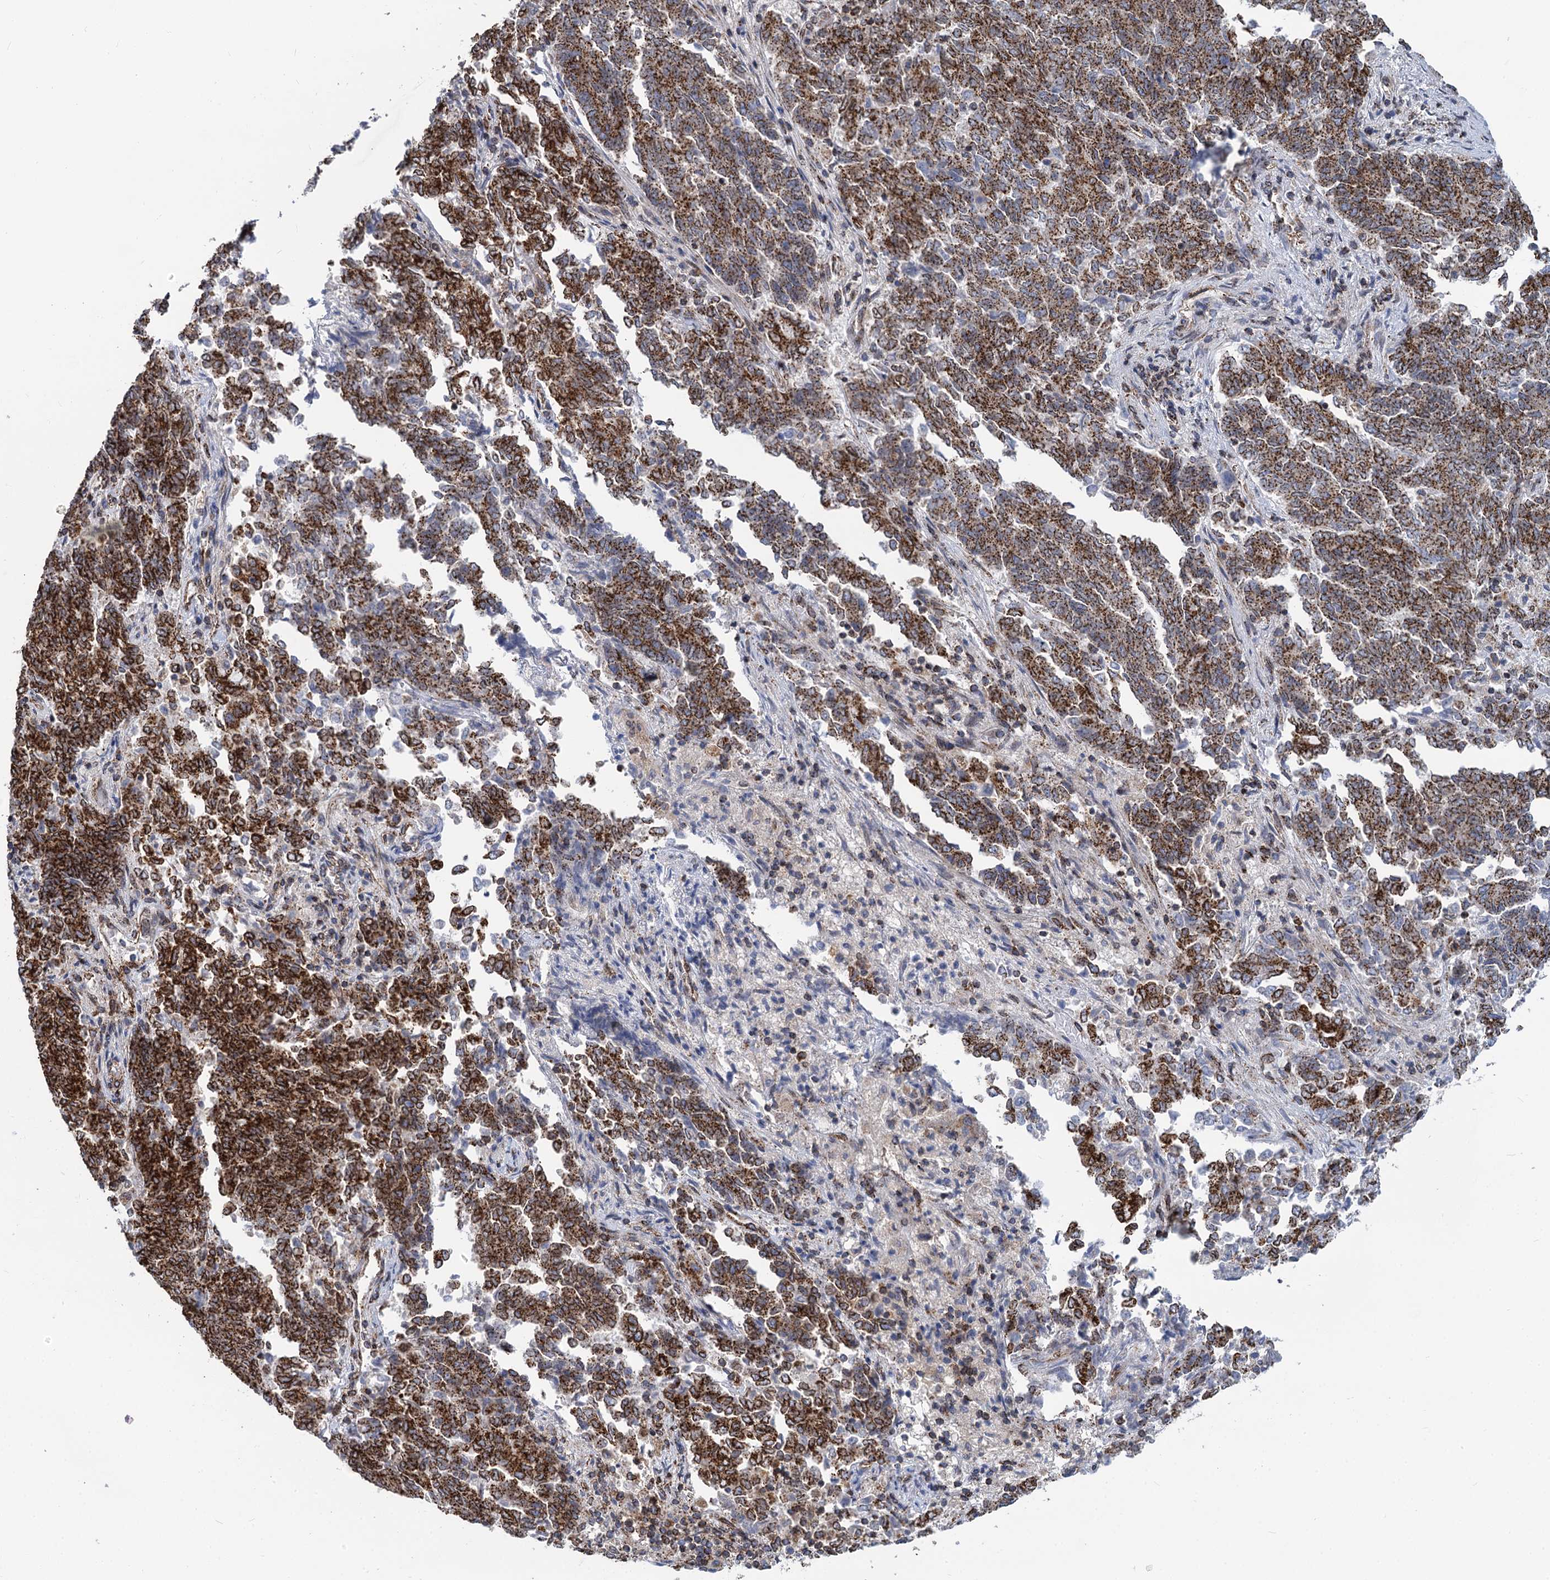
{"staining": {"intensity": "strong", "quantity": ">75%", "location": "cytoplasmic/membranous"}, "tissue": "endometrial cancer", "cell_type": "Tumor cells", "image_type": "cancer", "snomed": [{"axis": "morphology", "description": "Adenocarcinoma, NOS"}, {"axis": "topography", "description": "Endometrium"}], "caption": "This is an image of immunohistochemistry staining of adenocarcinoma (endometrial), which shows strong staining in the cytoplasmic/membranous of tumor cells.", "gene": "SUPT20H", "patient": {"sex": "female", "age": 80}}